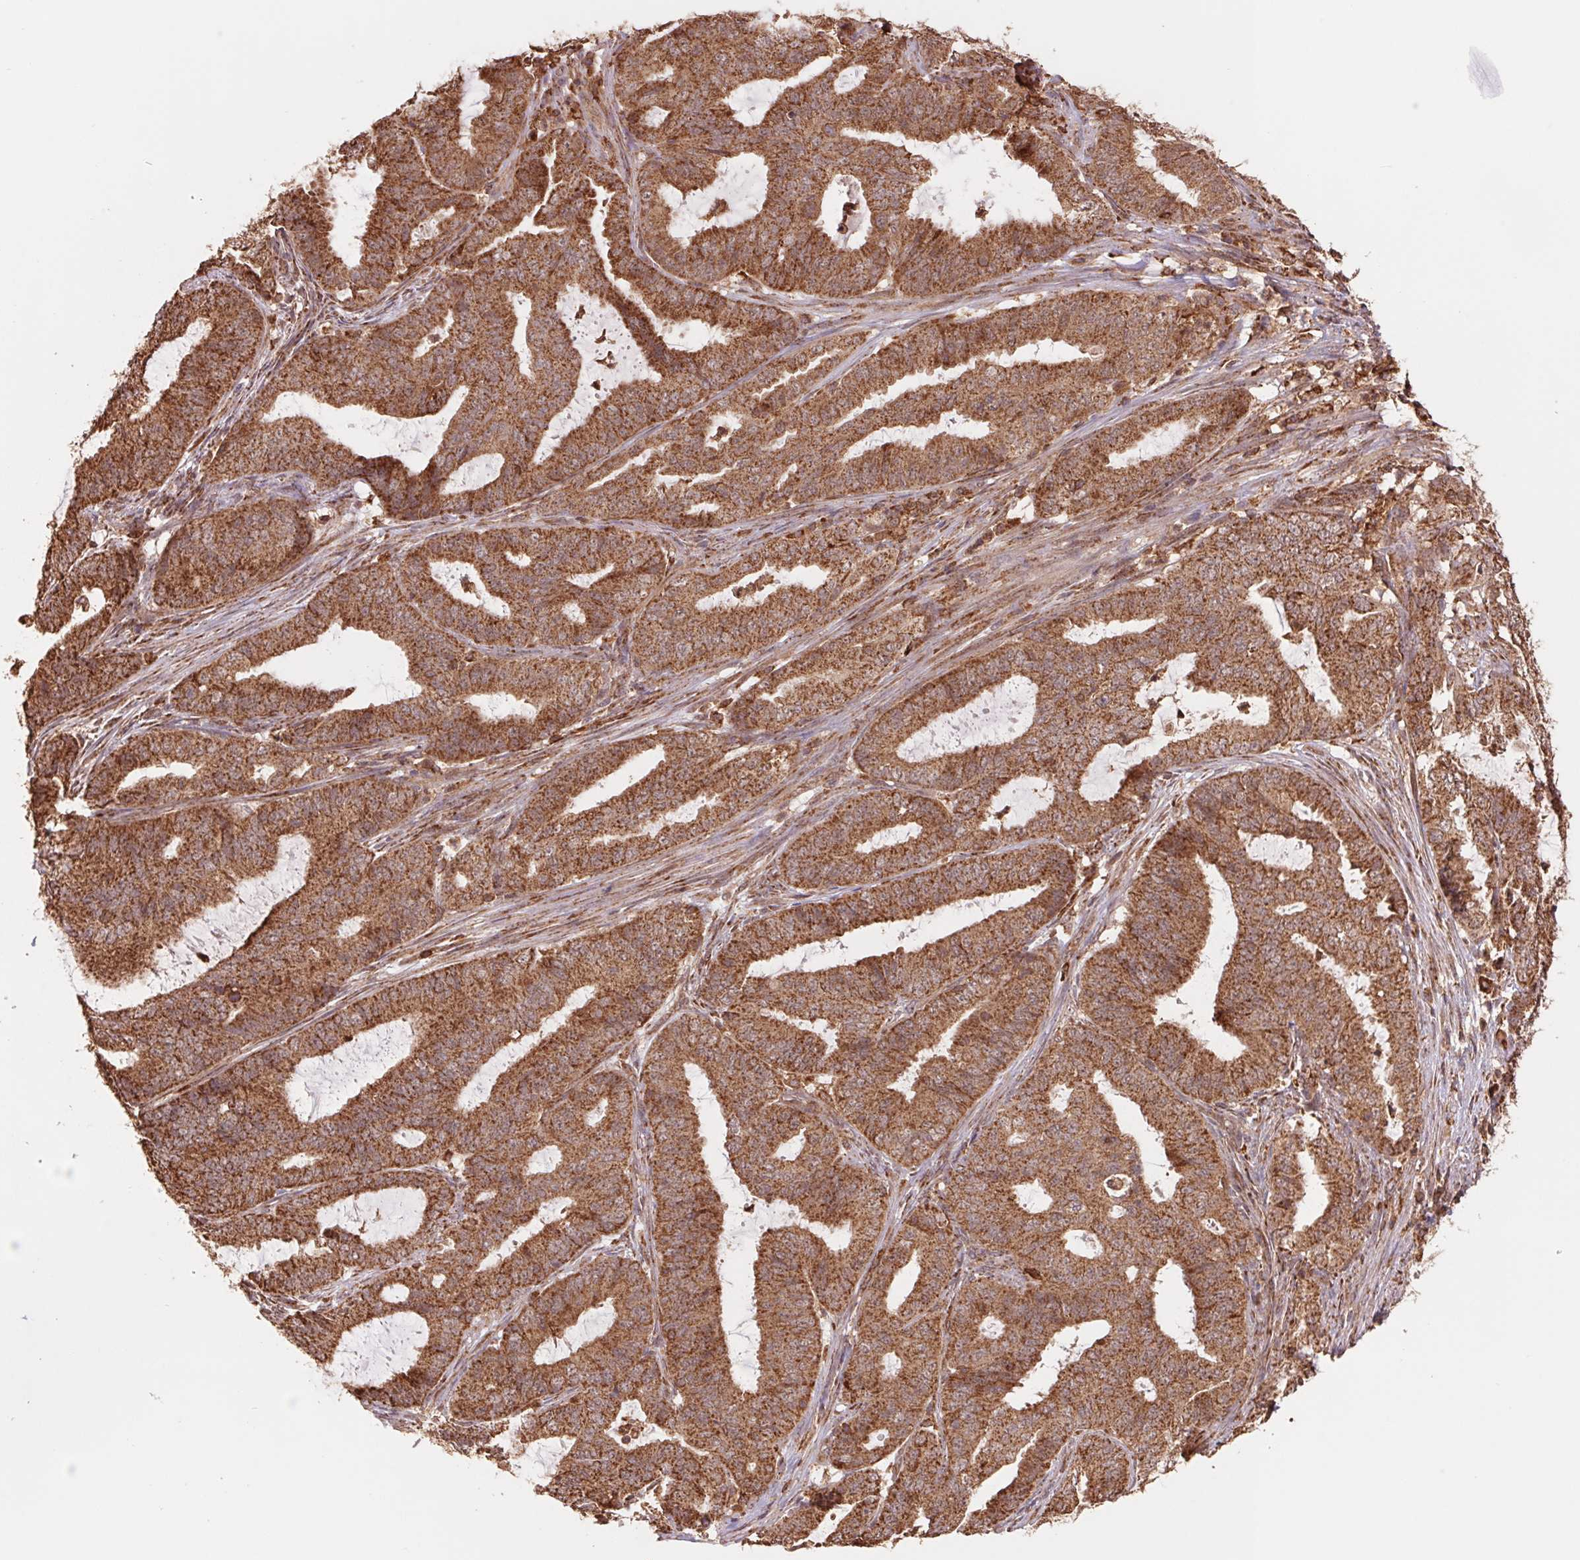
{"staining": {"intensity": "strong", "quantity": ">75%", "location": "cytoplasmic/membranous"}, "tissue": "endometrial cancer", "cell_type": "Tumor cells", "image_type": "cancer", "snomed": [{"axis": "morphology", "description": "Adenocarcinoma, NOS"}, {"axis": "topography", "description": "Endometrium"}], "caption": "A high-resolution micrograph shows immunohistochemistry (IHC) staining of endometrial cancer, which shows strong cytoplasmic/membranous staining in approximately >75% of tumor cells. (DAB (3,3'-diaminobenzidine) IHC with brightfield microscopy, high magnification).", "gene": "URM1", "patient": {"sex": "female", "age": 51}}